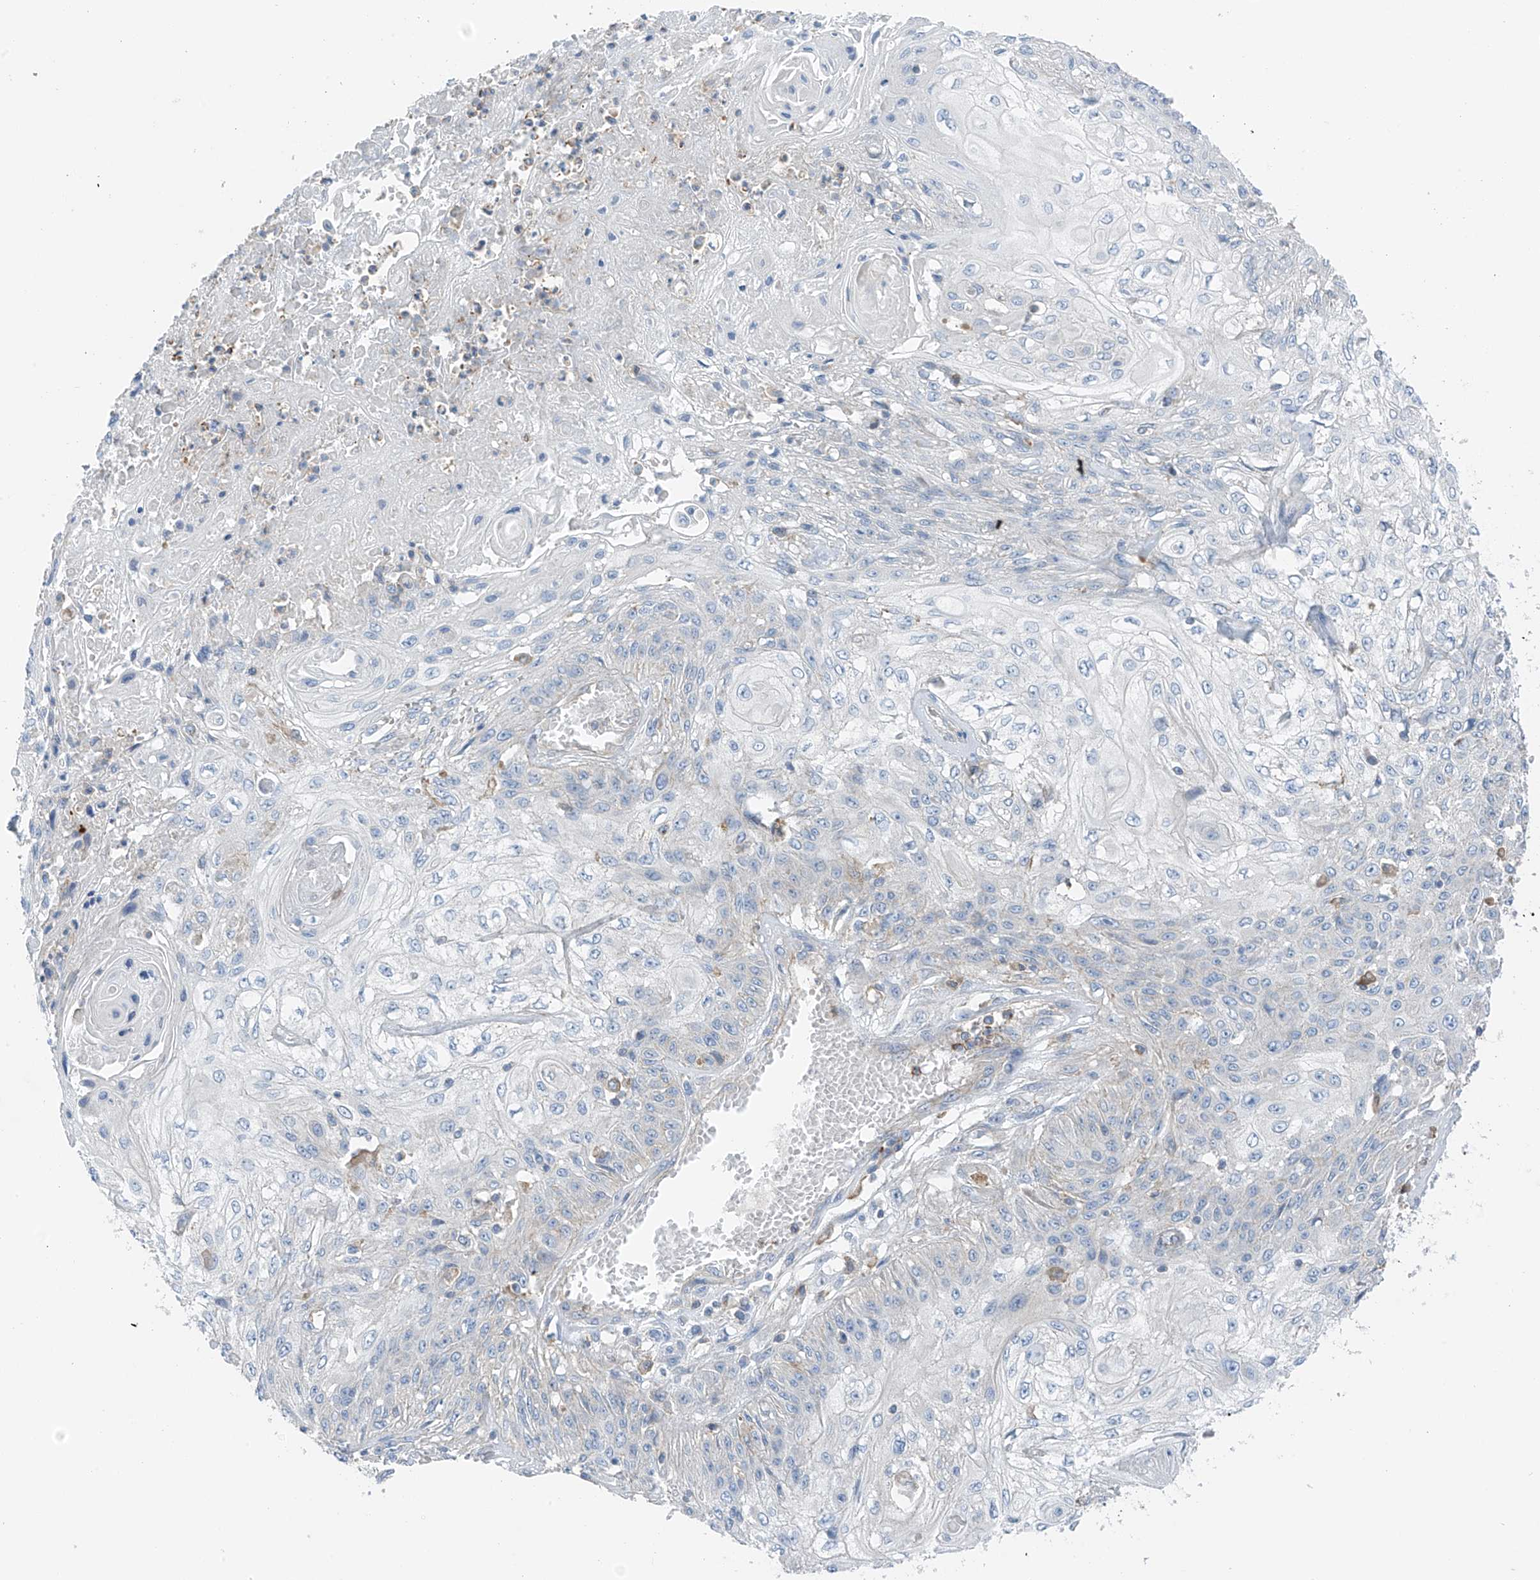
{"staining": {"intensity": "negative", "quantity": "none", "location": "none"}, "tissue": "skin cancer", "cell_type": "Tumor cells", "image_type": "cancer", "snomed": [{"axis": "morphology", "description": "Squamous cell carcinoma, NOS"}, {"axis": "morphology", "description": "Squamous cell carcinoma, metastatic, NOS"}, {"axis": "topography", "description": "Skin"}, {"axis": "topography", "description": "Lymph node"}], "caption": "The IHC micrograph has no significant staining in tumor cells of skin squamous cell carcinoma tissue.", "gene": "NALCN", "patient": {"sex": "male", "age": 75}}